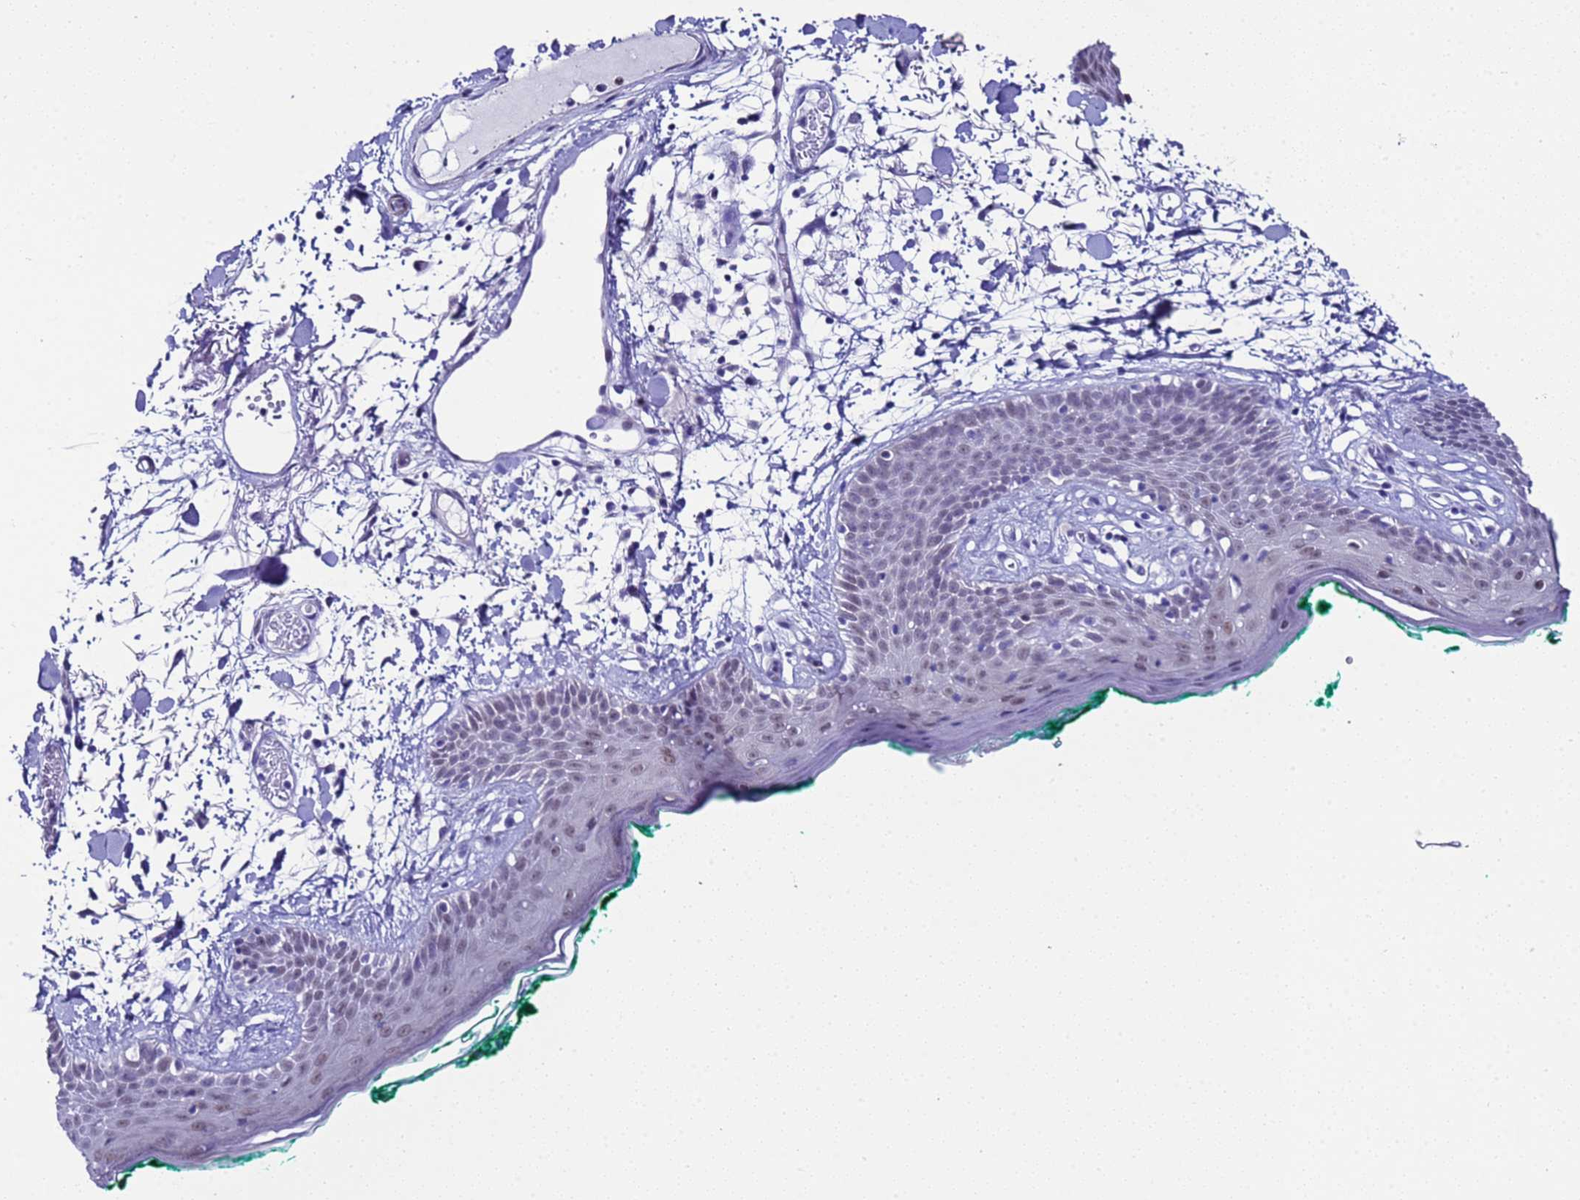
{"staining": {"intensity": "weak", "quantity": "25%-75%", "location": "nuclear"}, "tissue": "skin", "cell_type": "Fibroblasts", "image_type": "normal", "snomed": [{"axis": "morphology", "description": "Normal tissue, NOS"}, {"axis": "topography", "description": "Skin"}], "caption": "Protein staining of normal skin shows weak nuclear expression in approximately 25%-75% of fibroblasts.", "gene": "BCL7A", "patient": {"sex": "male", "age": 79}}